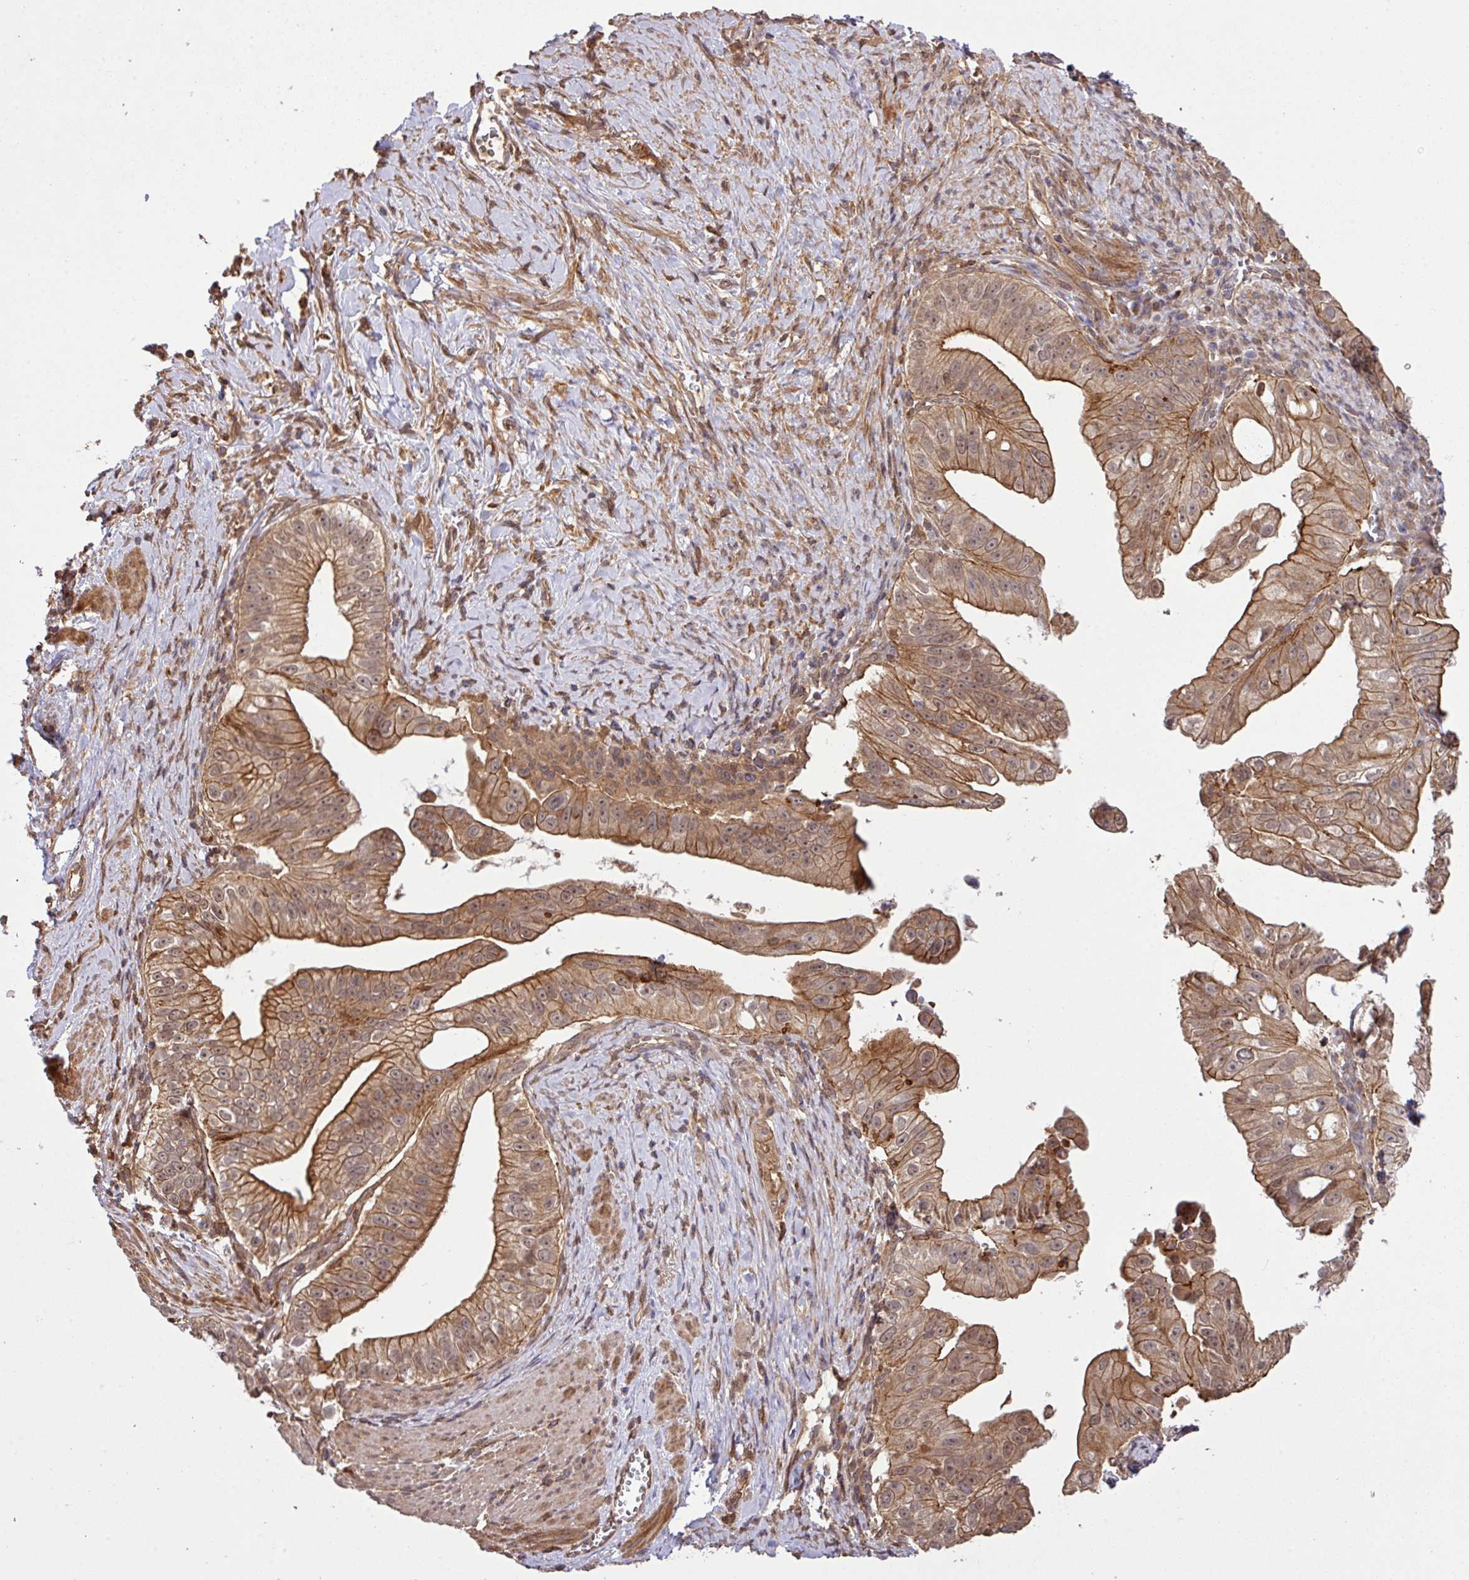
{"staining": {"intensity": "moderate", "quantity": ">75%", "location": "cytoplasmic/membranous,nuclear"}, "tissue": "pancreatic cancer", "cell_type": "Tumor cells", "image_type": "cancer", "snomed": [{"axis": "morphology", "description": "Adenocarcinoma, NOS"}, {"axis": "topography", "description": "Pancreas"}], "caption": "Immunohistochemistry (IHC) image of neoplastic tissue: human pancreatic cancer stained using immunohistochemistry exhibits medium levels of moderate protein expression localized specifically in the cytoplasmic/membranous and nuclear of tumor cells, appearing as a cytoplasmic/membranous and nuclear brown color.", "gene": "ARPIN", "patient": {"sex": "male", "age": 70}}